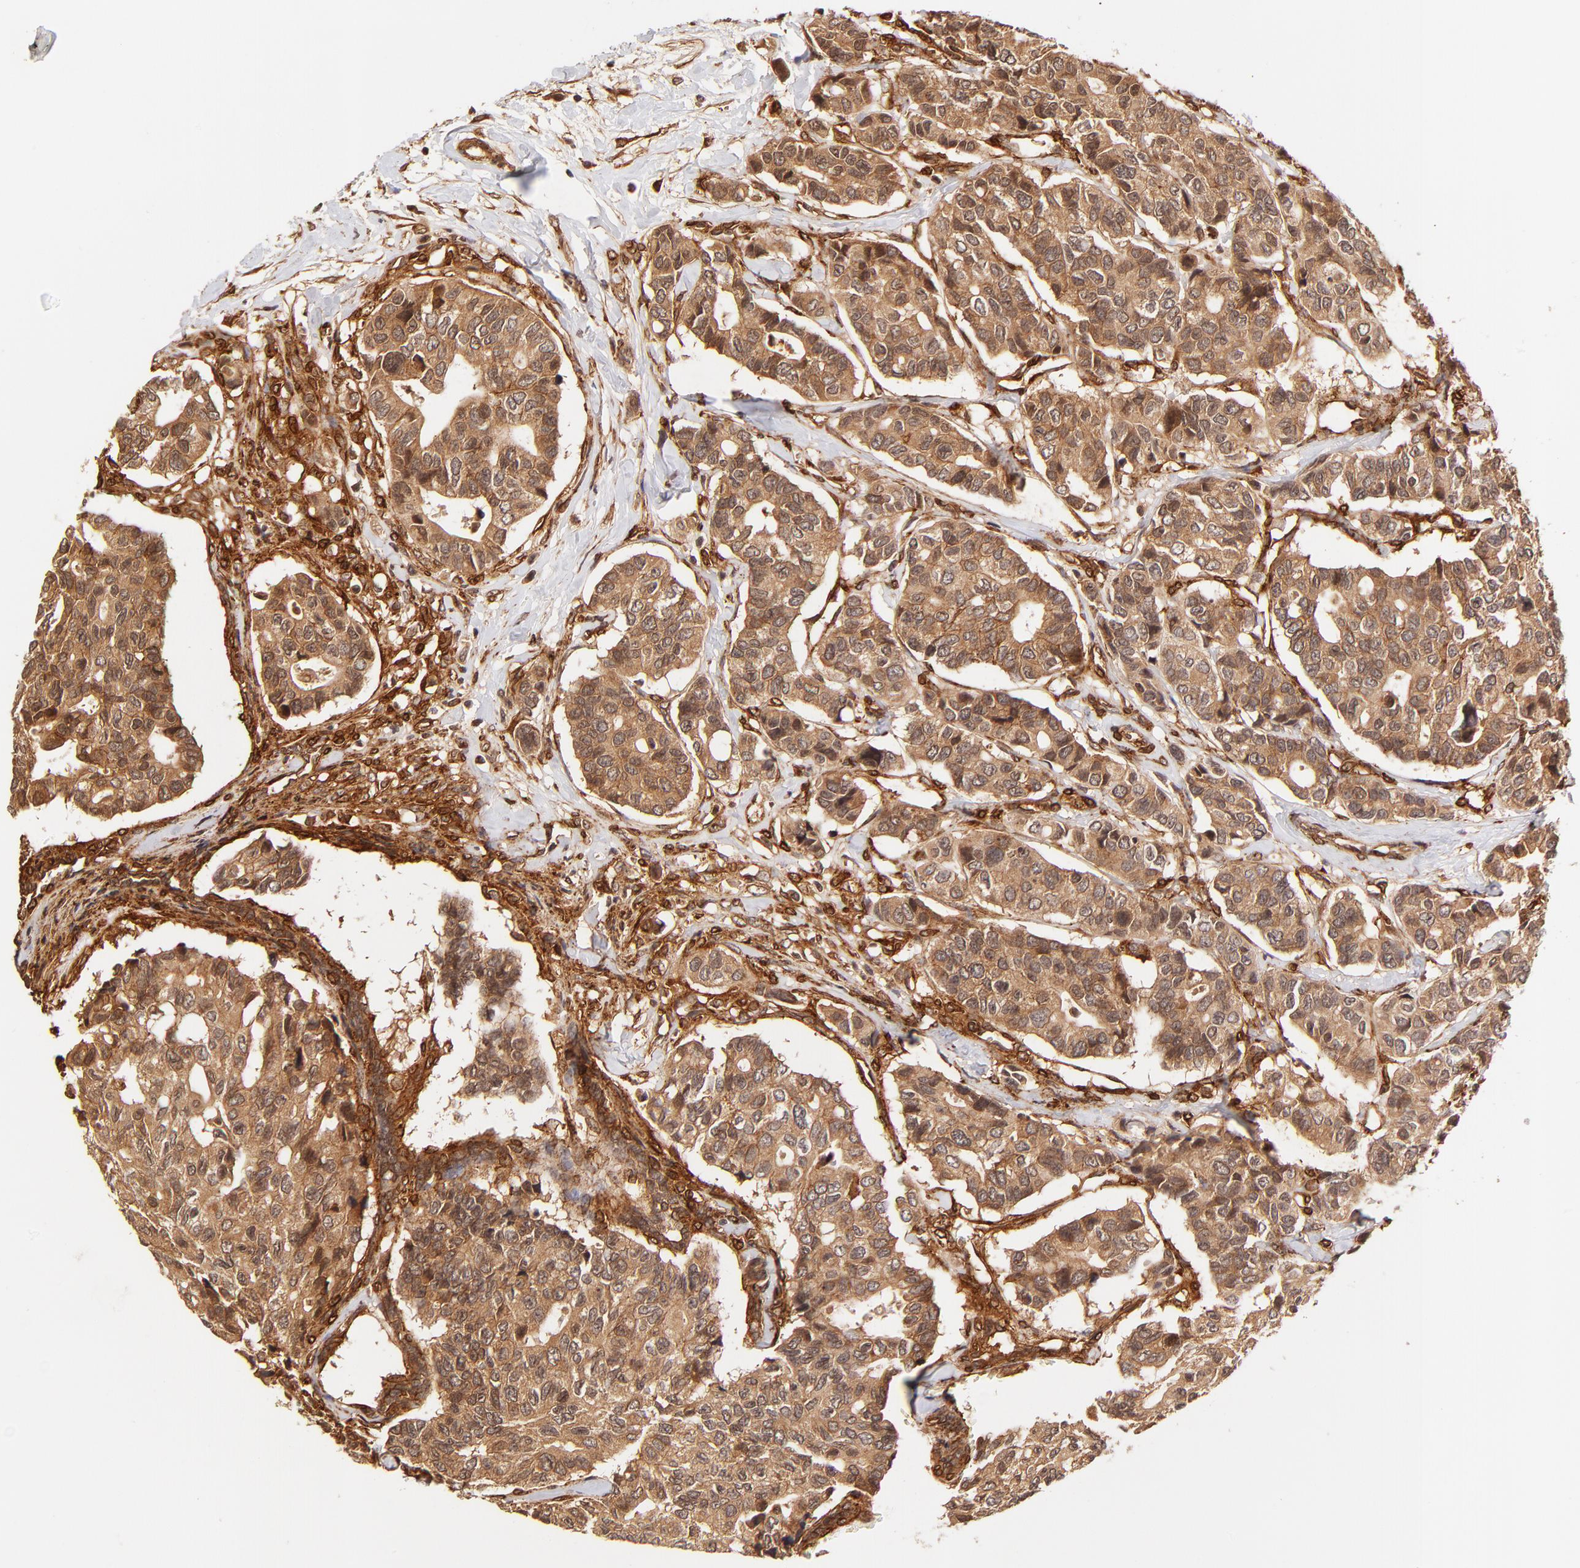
{"staining": {"intensity": "moderate", "quantity": ">75%", "location": "cytoplasmic/membranous"}, "tissue": "breast cancer", "cell_type": "Tumor cells", "image_type": "cancer", "snomed": [{"axis": "morphology", "description": "Duct carcinoma"}, {"axis": "topography", "description": "Breast"}], "caption": "Brown immunohistochemical staining in human breast cancer (intraductal carcinoma) displays moderate cytoplasmic/membranous expression in about >75% of tumor cells. The staining was performed using DAB (3,3'-diaminobenzidine), with brown indicating positive protein expression. Nuclei are stained blue with hematoxylin.", "gene": "ITGB1", "patient": {"sex": "female", "age": 69}}